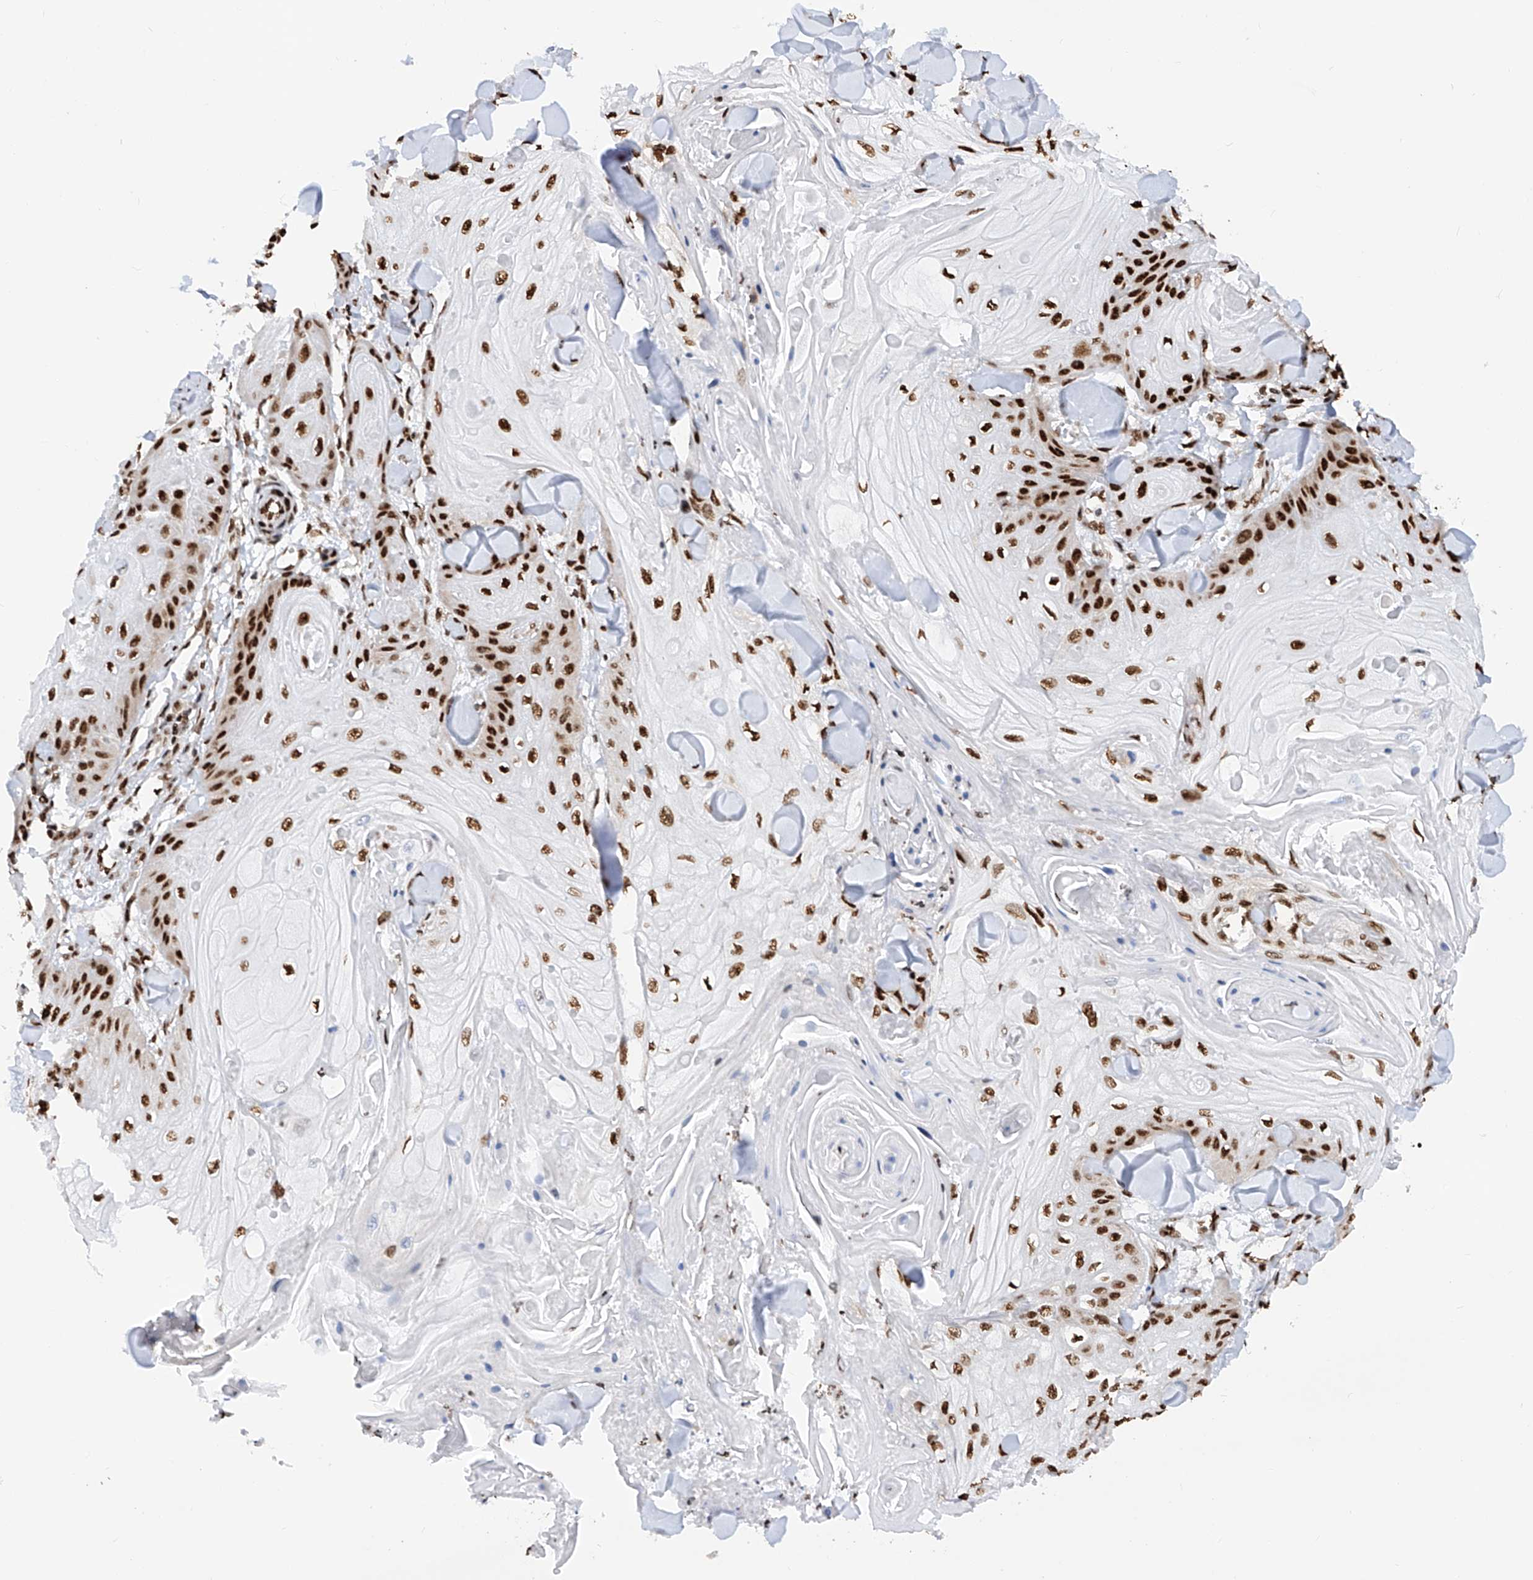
{"staining": {"intensity": "strong", "quantity": ">75%", "location": "nuclear"}, "tissue": "skin cancer", "cell_type": "Tumor cells", "image_type": "cancer", "snomed": [{"axis": "morphology", "description": "Squamous cell carcinoma, NOS"}, {"axis": "topography", "description": "Skin"}], "caption": "The immunohistochemical stain labels strong nuclear staining in tumor cells of skin cancer (squamous cell carcinoma) tissue.", "gene": "SRSF6", "patient": {"sex": "male", "age": 74}}